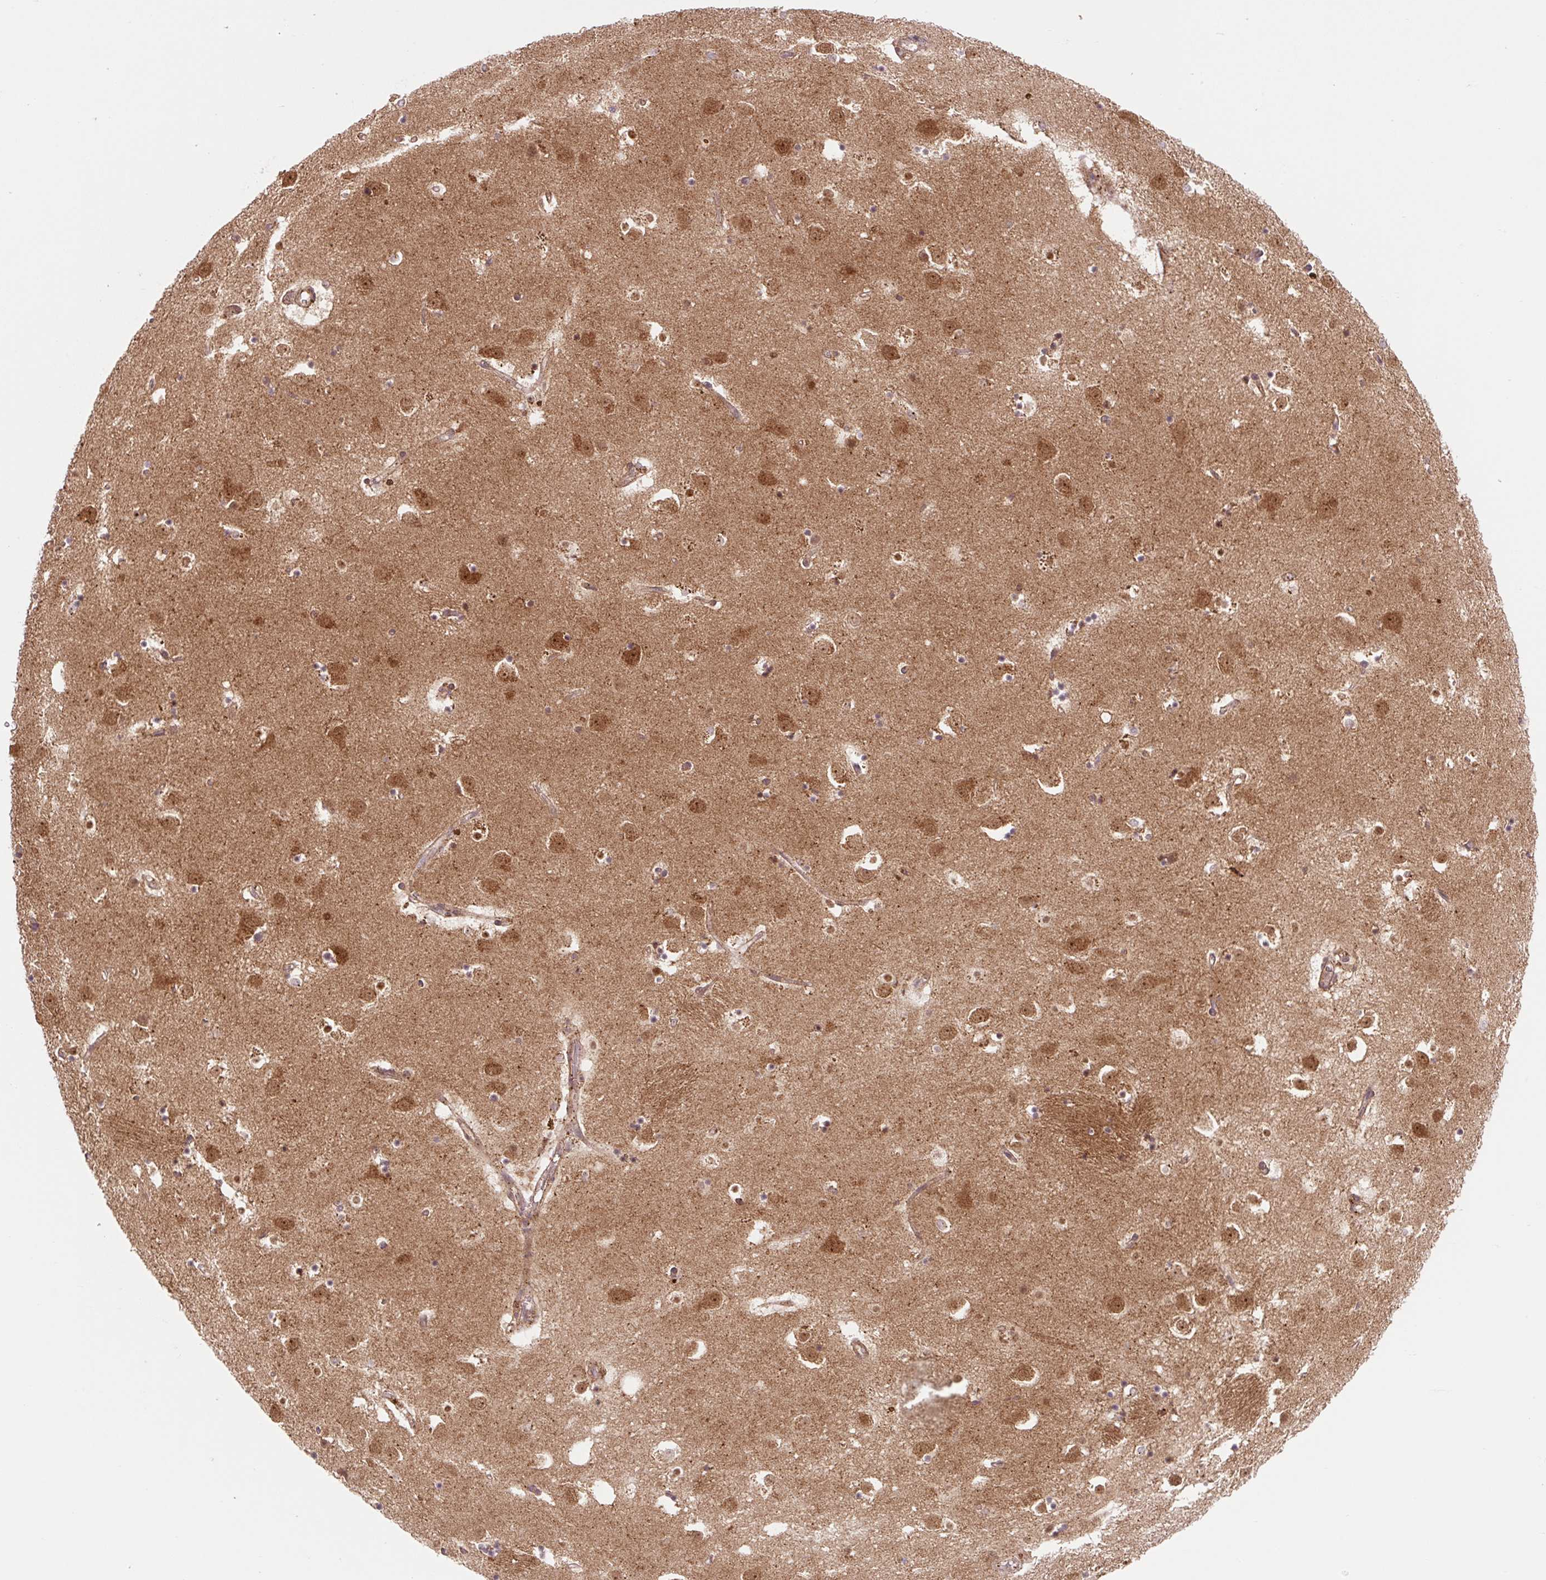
{"staining": {"intensity": "weak", "quantity": "25%-75%", "location": "cytoplasmic/membranous"}, "tissue": "caudate", "cell_type": "Glial cells", "image_type": "normal", "snomed": [{"axis": "morphology", "description": "Normal tissue, NOS"}, {"axis": "topography", "description": "Lateral ventricle wall"}], "caption": "Immunohistochemistry (DAB) staining of normal caudate shows weak cytoplasmic/membranous protein positivity in about 25%-75% of glial cells.", "gene": "VPS4A", "patient": {"sex": "male", "age": 58}}